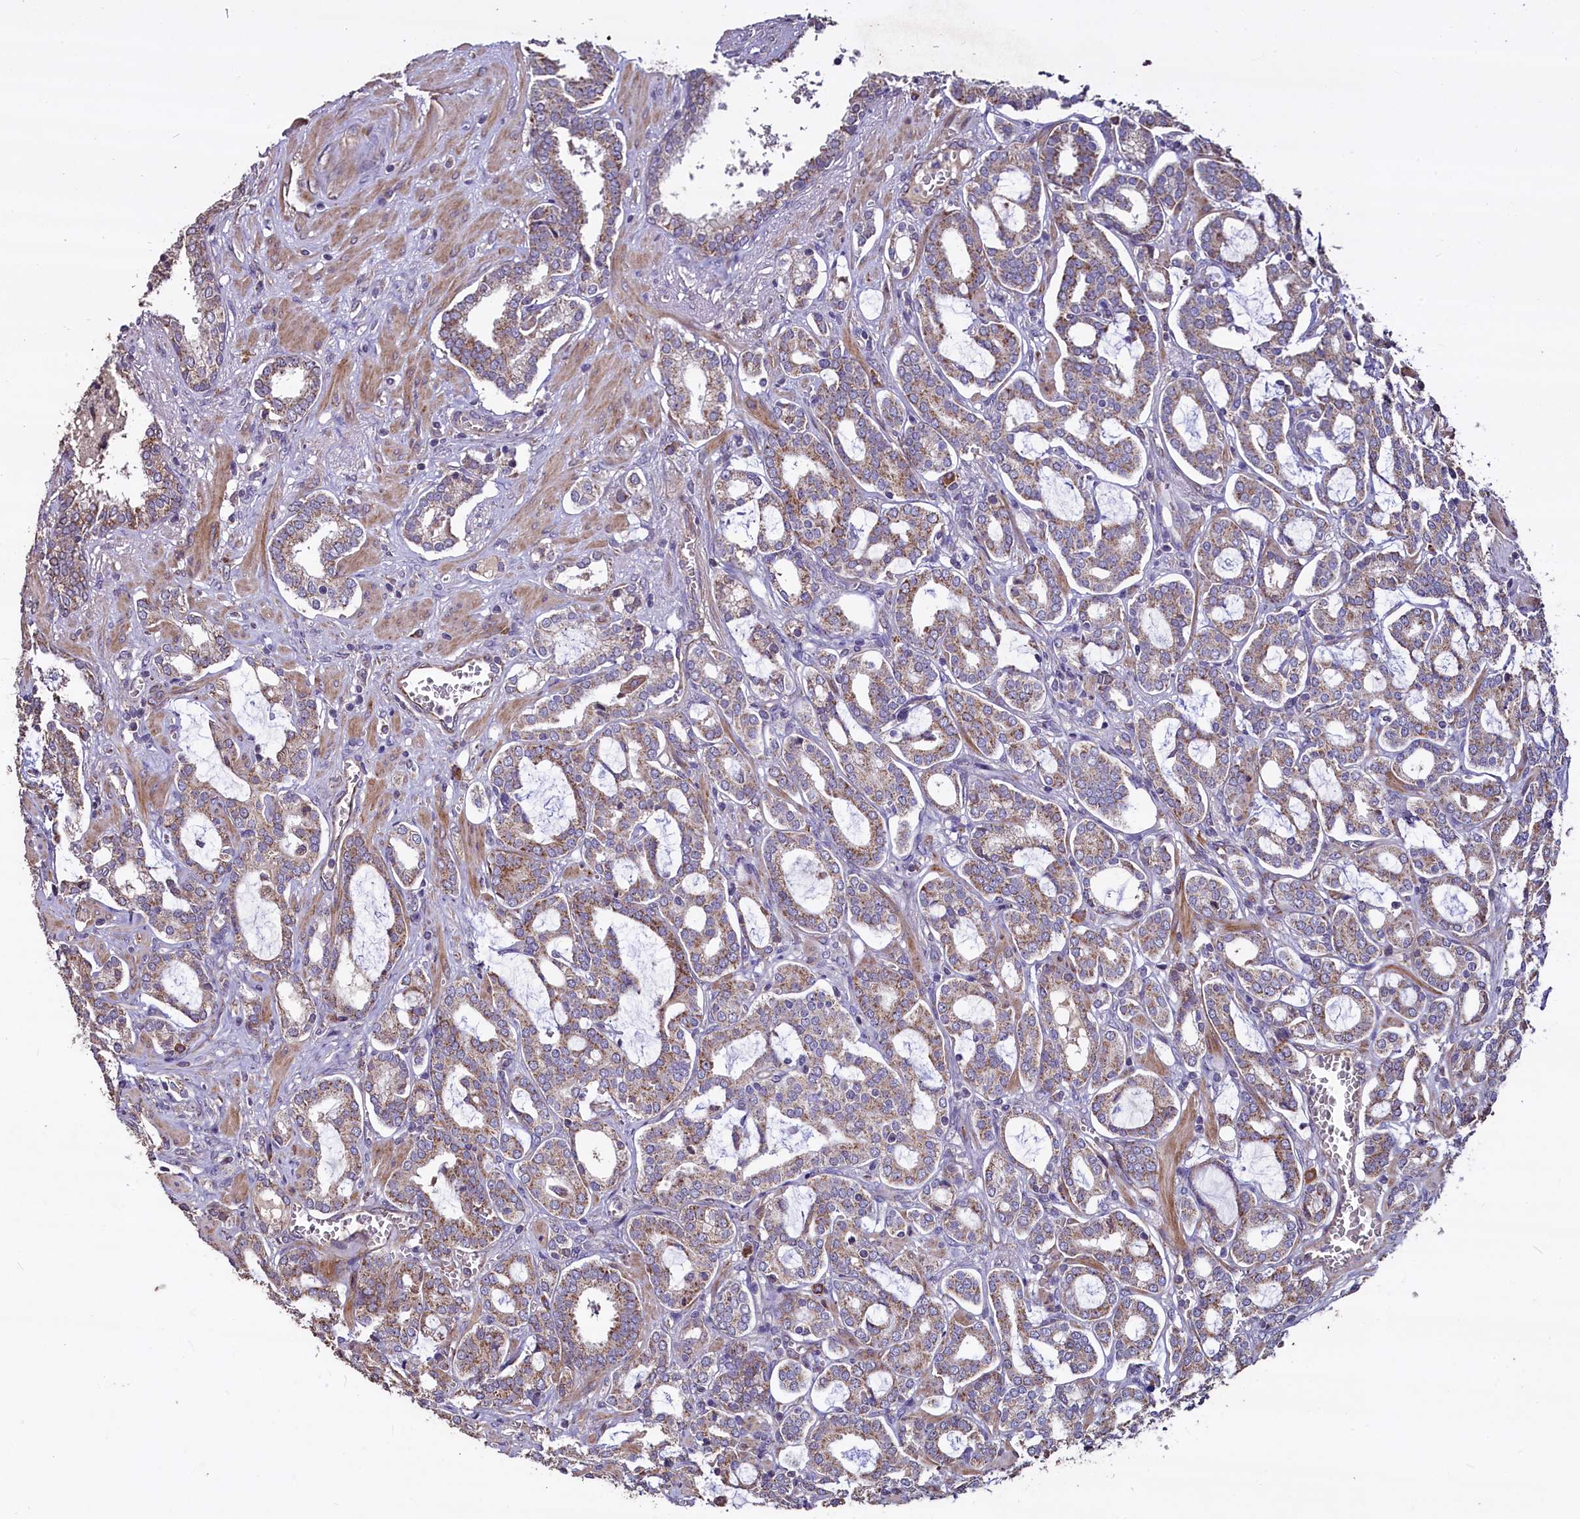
{"staining": {"intensity": "moderate", "quantity": "25%-75%", "location": "cytoplasmic/membranous"}, "tissue": "prostate cancer", "cell_type": "Tumor cells", "image_type": "cancer", "snomed": [{"axis": "morphology", "description": "Adenocarcinoma, High grade"}, {"axis": "topography", "description": "Prostate and seminal vesicle, NOS"}], "caption": "Tumor cells show medium levels of moderate cytoplasmic/membranous expression in approximately 25%-75% of cells in human prostate high-grade adenocarcinoma. The protein is shown in brown color, while the nuclei are stained blue.", "gene": "COQ9", "patient": {"sex": "male", "age": 67}}